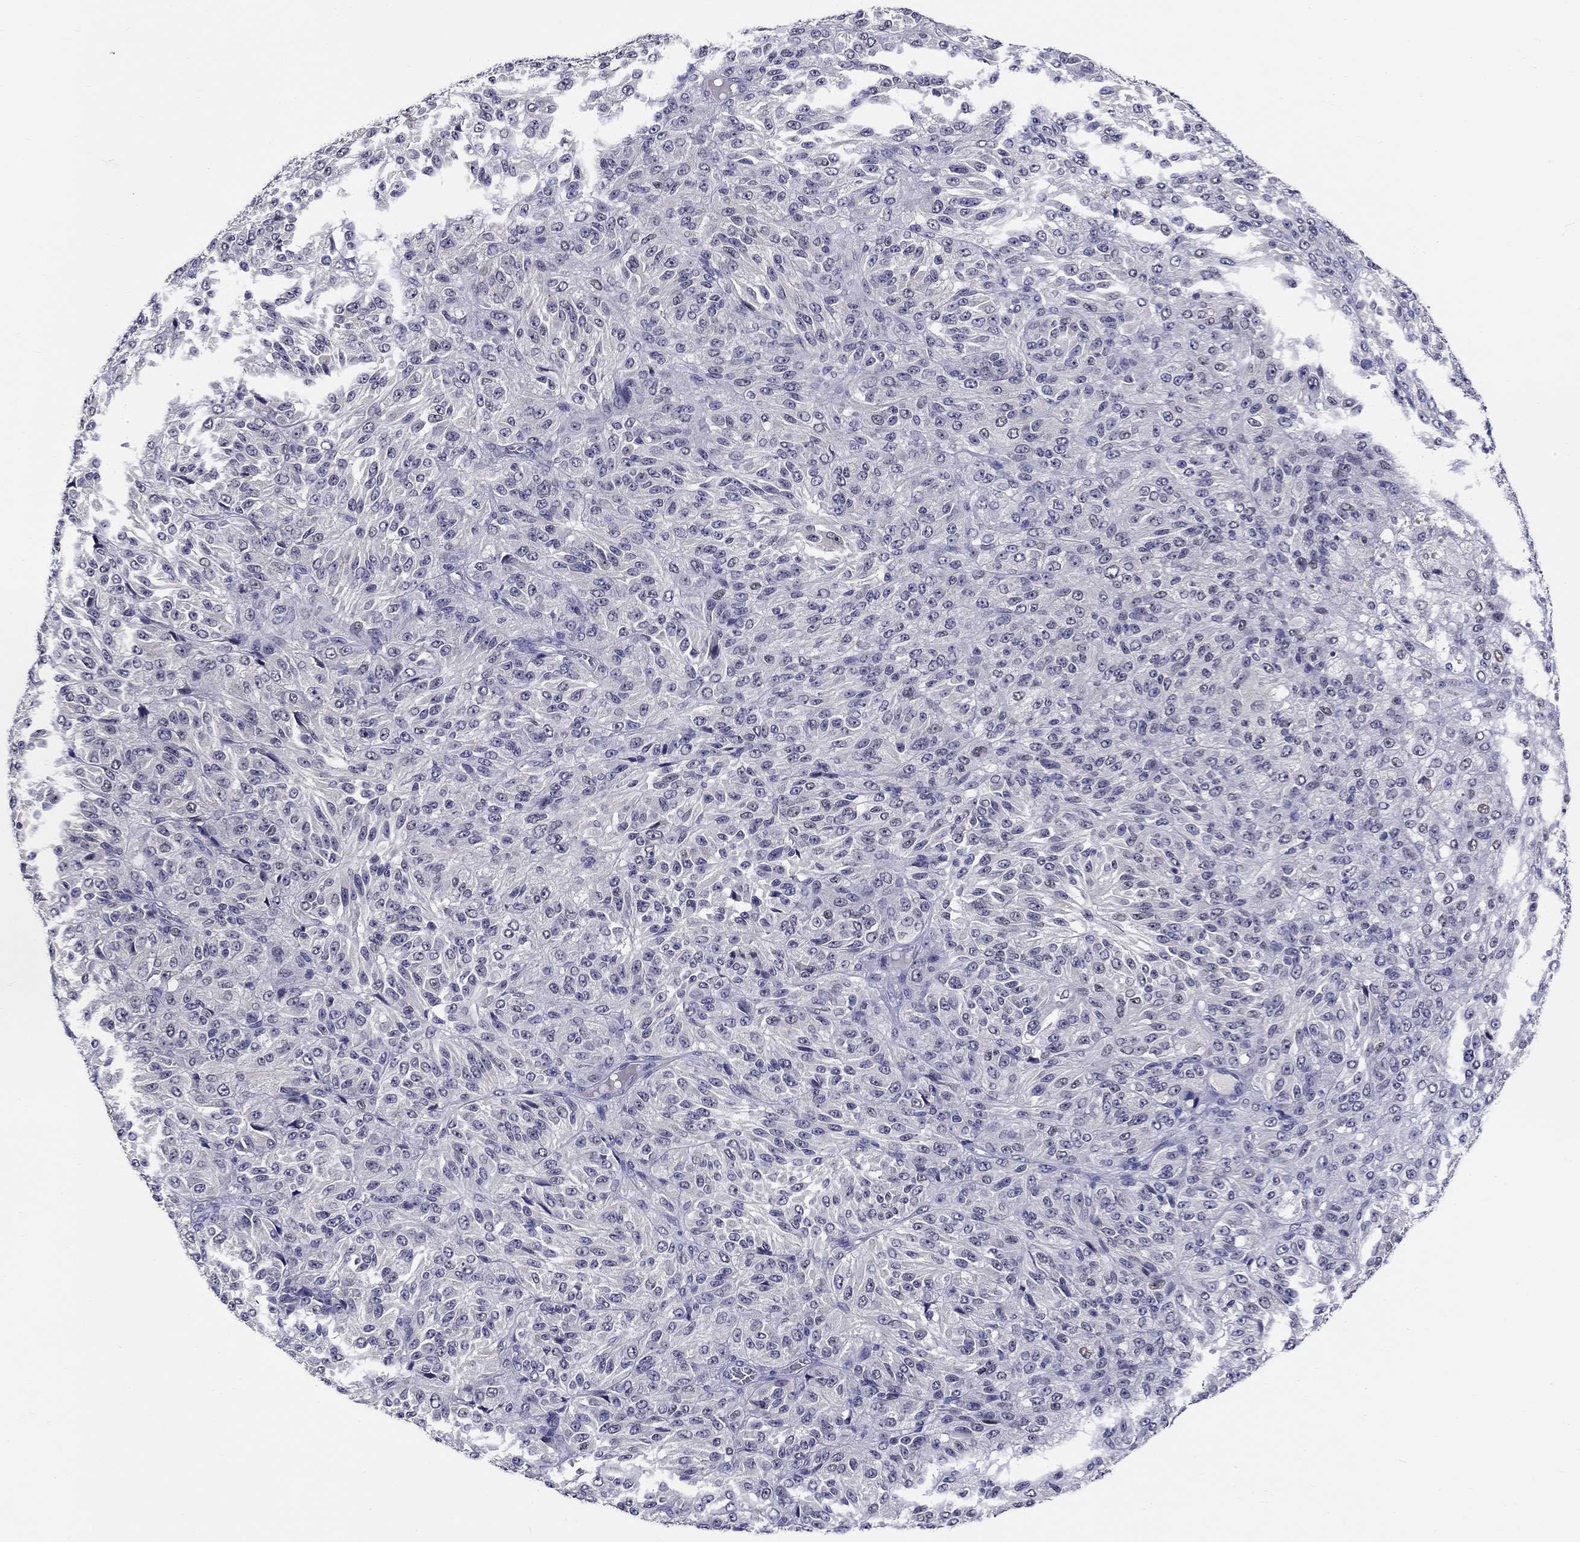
{"staining": {"intensity": "negative", "quantity": "none", "location": "none"}, "tissue": "melanoma", "cell_type": "Tumor cells", "image_type": "cancer", "snomed": [{"axis": "morphology", "description": "Malignant melanoma, Metastatic site"}, {"axis": "topography", "description": "Brain"}], "caption": "An IHC histopathology image of melanoma is shown. There is no staining in tumor cells of melanoma. Nuclei are stained in blue.", "gene": "SLC30A3", "patient": {"sex": "female", "age": 56}}